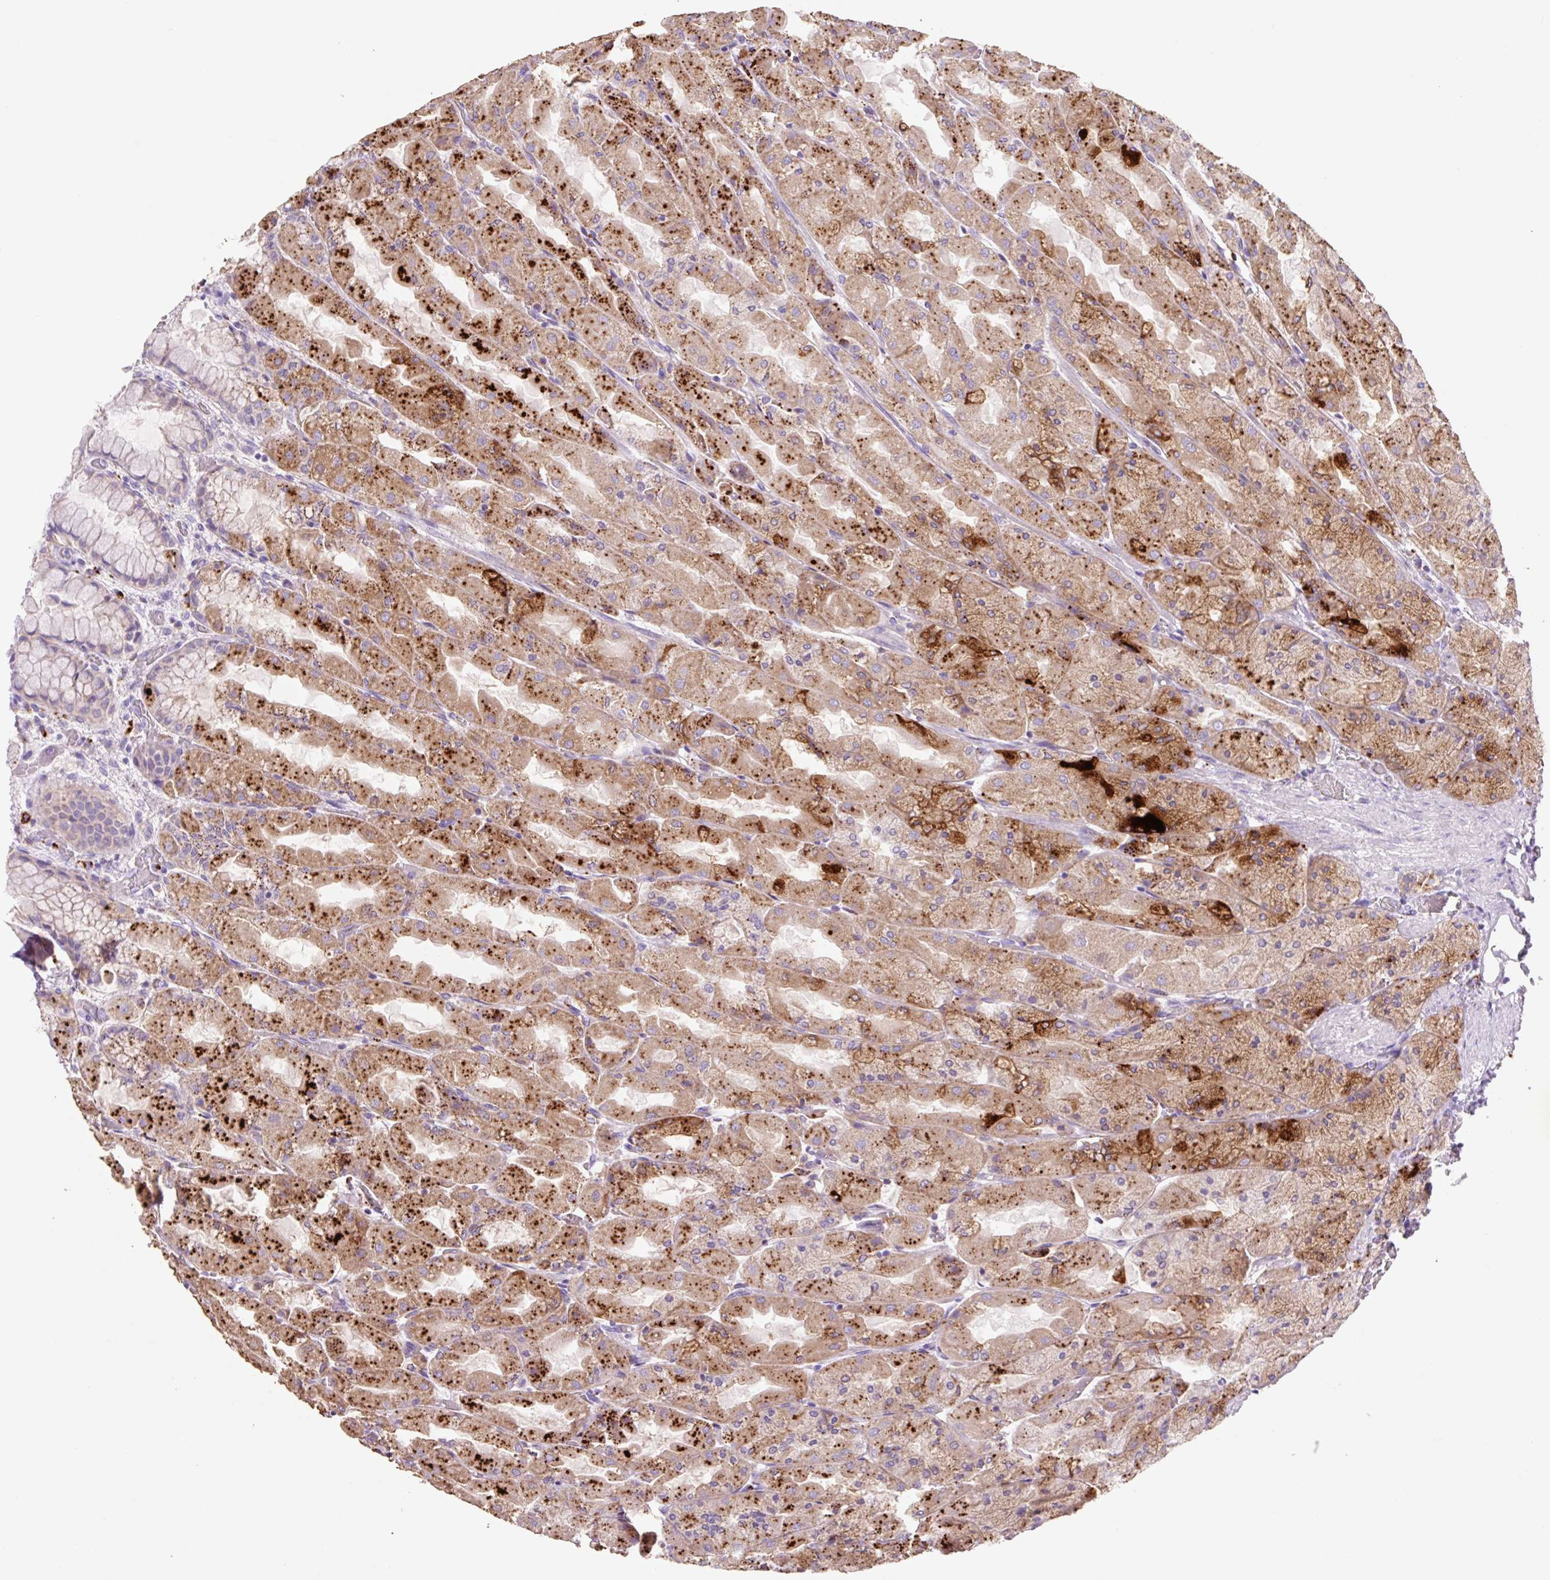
{"staining": {"intensity": "strong", "quantity": "25%-75%", "location": "cytoplasmic/membranous"}, "tissue": "stomach", "cell_type": "Glandular cells", "image_type": "normal", "snomed": [{"axis": "morphology", "description": "Normal tissue, NOS"}, {"axis": "topography", "description": "Stomach"}], "caption": "IHC image of benign stomach stained for a protein (brown), which displays high levels of strong cytoplasmic/membranous positivity in about 25%-75% of glandular cells.", "gene": "HEXA", "patient": {"sex": "female", "age": 61}}